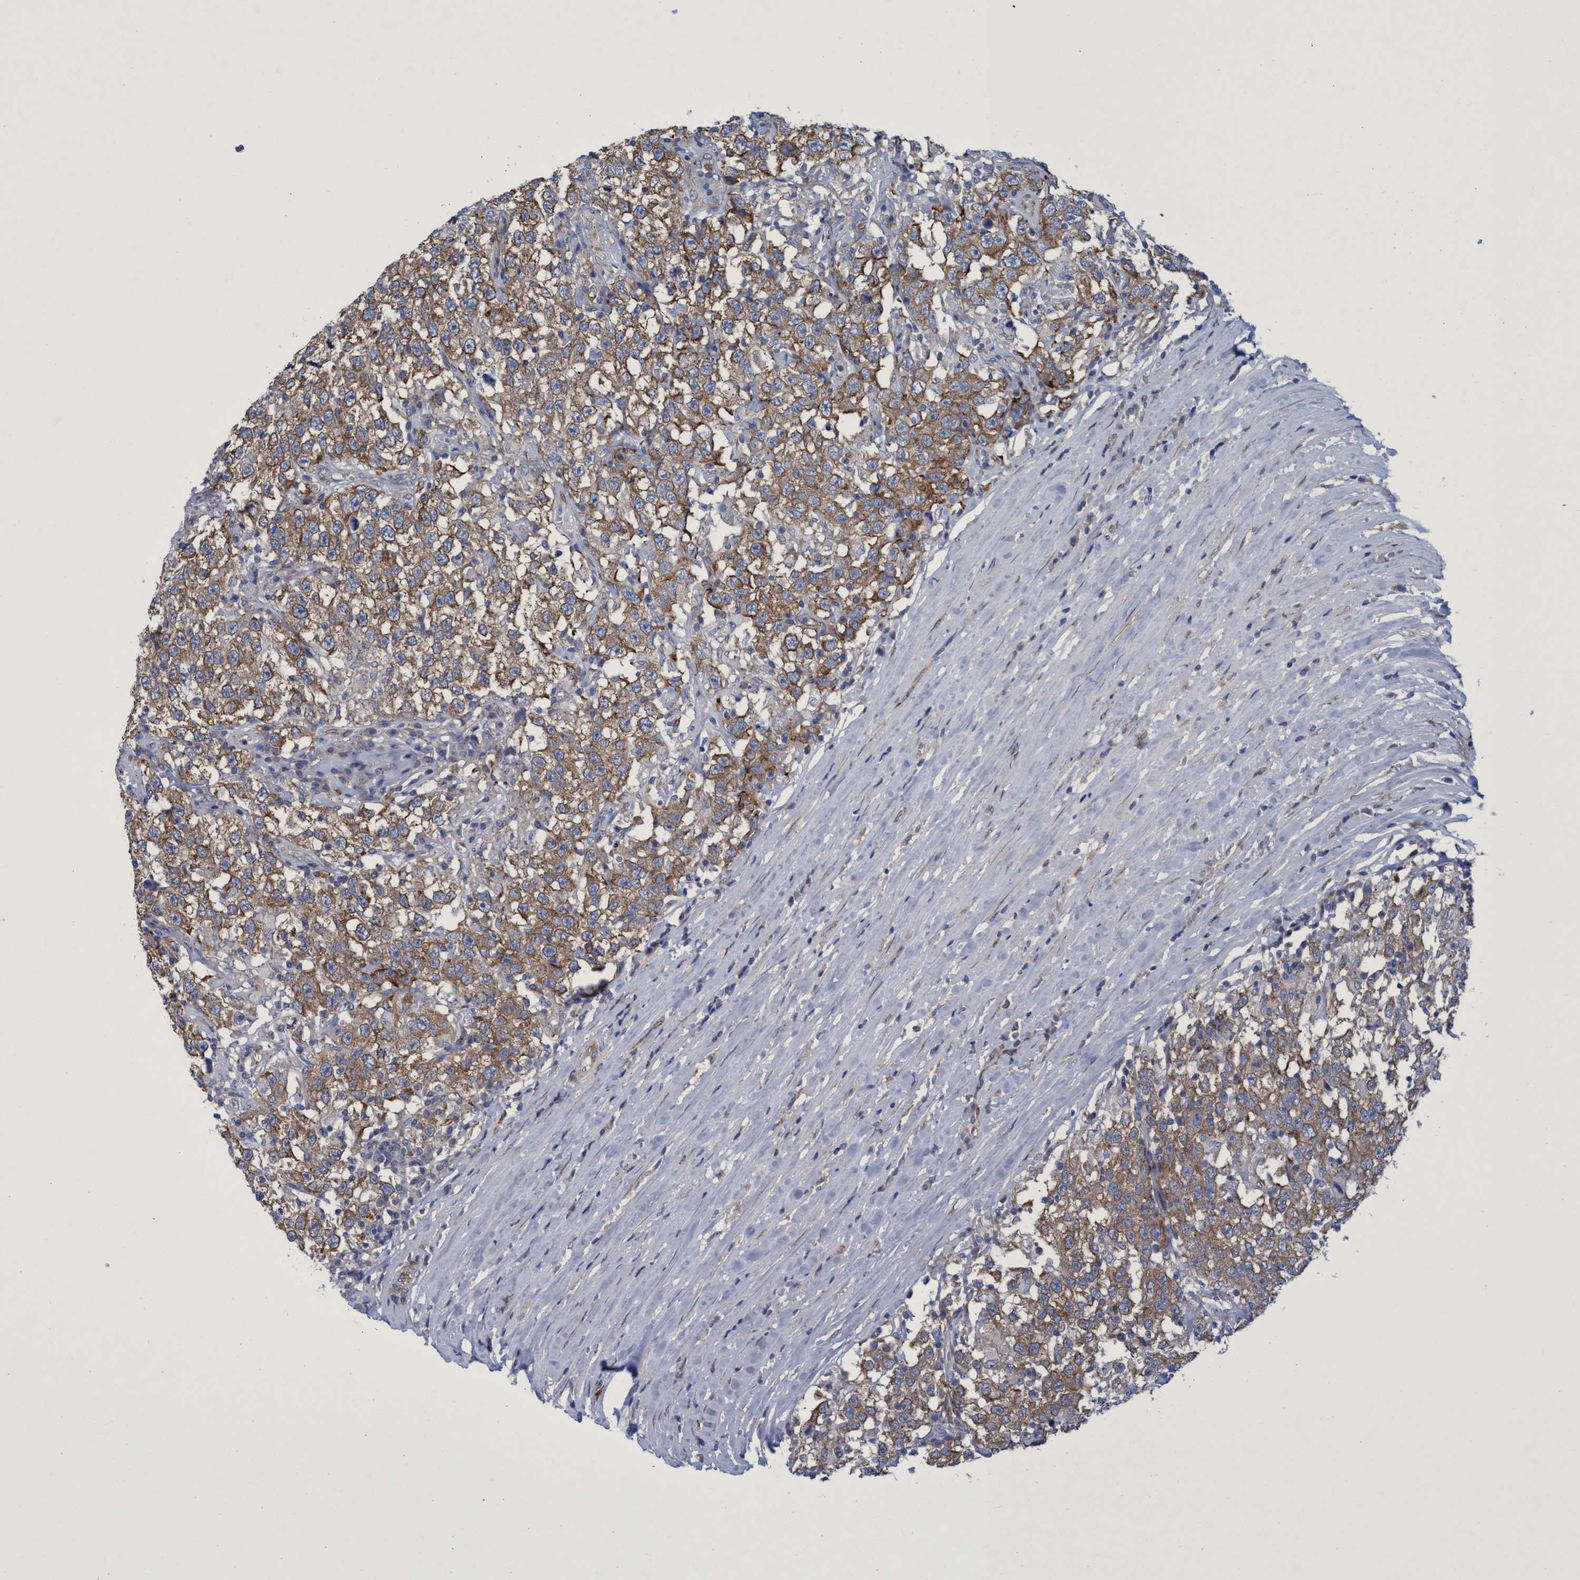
{"staining": {"intensity": "moderate", "quantity": ">75%", "location": "cytoplasmic/membranous"}, "tissue": "testis cancer", "cell_type": "Tumor cells", "image_type": "cancer", "snomed": [{"axis": "morphology", "description": "Seminoma, NOS"}, {"axis": "topography", "description": "Testis"}], "caption": "Tumor cells display moderate cytoplasmic/membranous expression in about >75% of cells in testis cancer (seminoma).", "gene": "R3HCC1", "patient": {"sex": "male", "age": 41}}